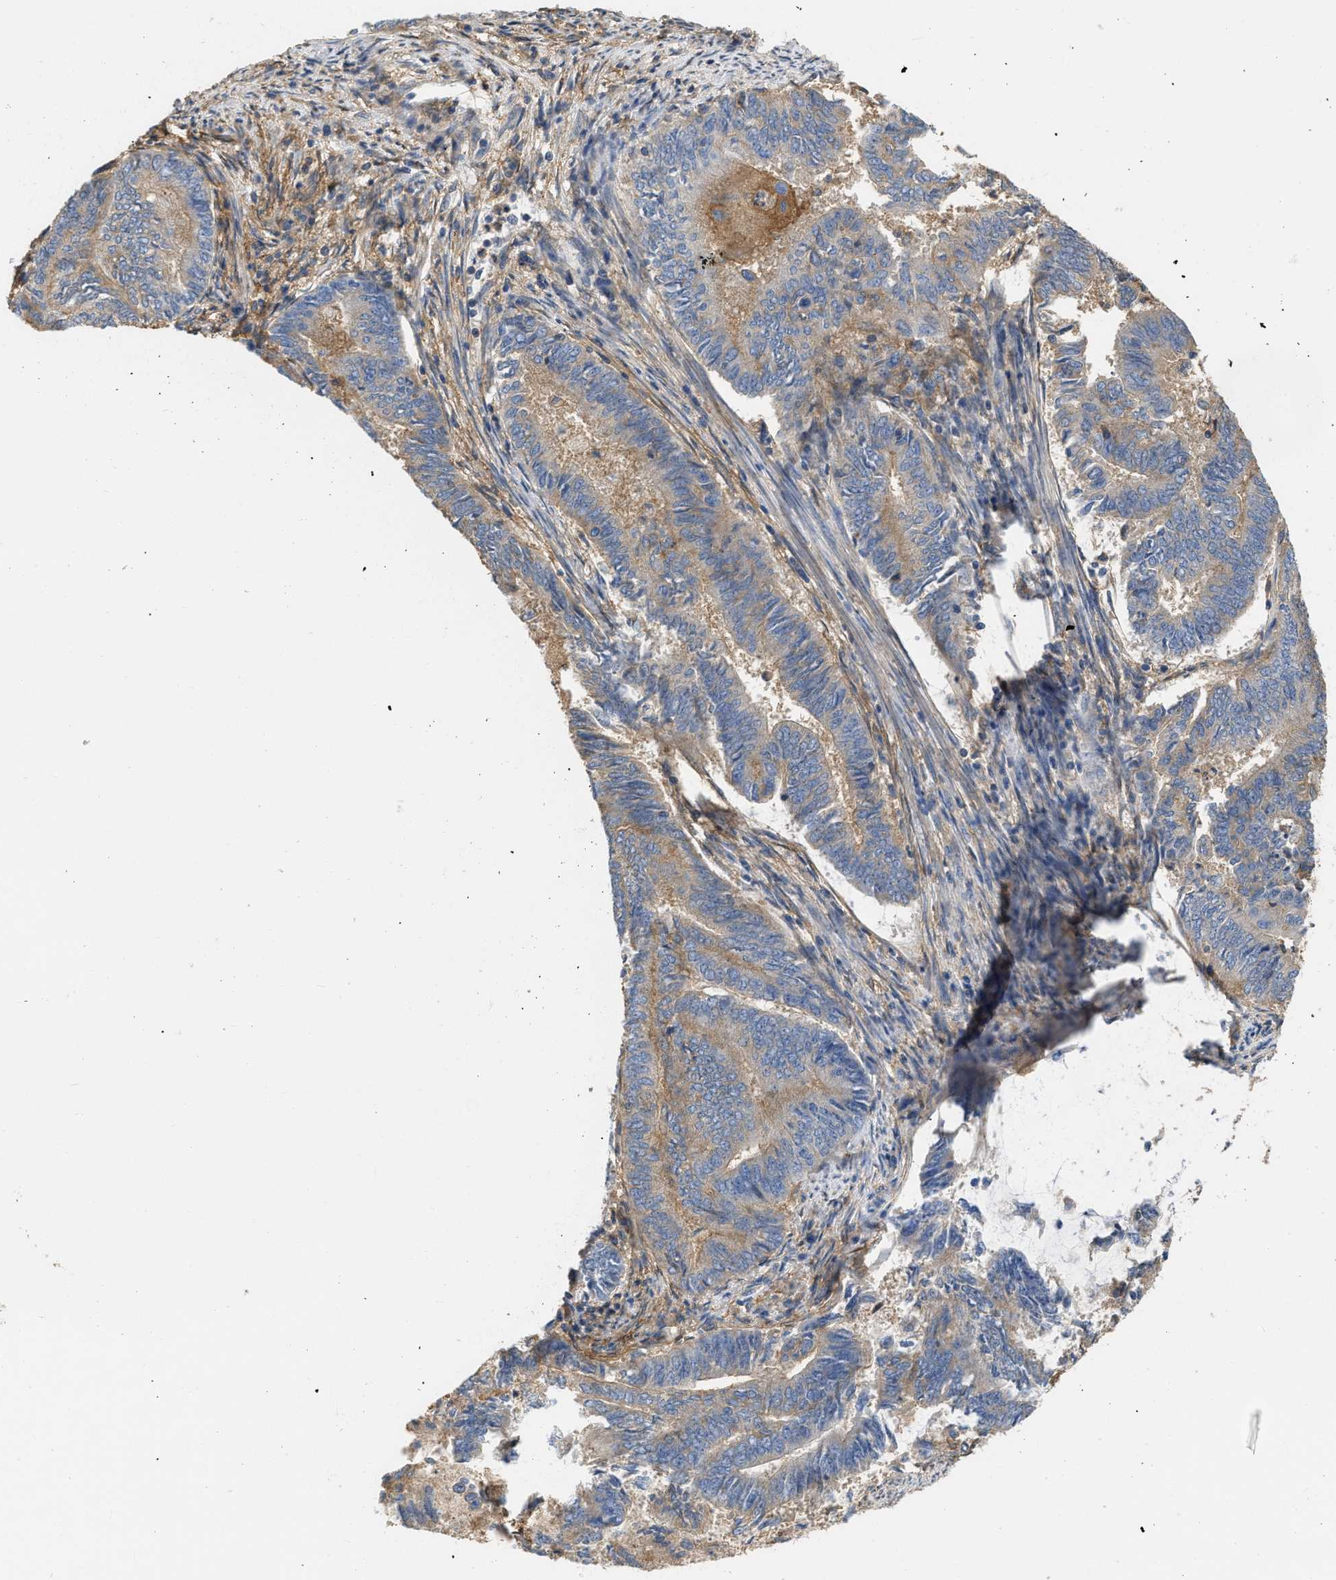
{"staining": {"intensity": "moderate", "quantity": "25%-75%", "location": "cytoplasmic/membranous"}, "tissue": "endometrial cancer", "cell_type": "Tumor cells", "image_type": "cancer", "snomed": [{"axis": "morphology", "description": "Adenocarcinoma, NOS"}, {"axis": "topography", "description": "Endometrium"}], "caption": "Immunohistochemical staining of human endometrial adenocarcinoma reveals medium levels of moderate cytoplasmic/membranous protein positivity in about 25%-75% of tumor cells. (DAB (3,3'-diaminobenzidine) = brown stain, brightfield microscopy at high magnification).", "gene": "GNB4", "patient": {"sex": "female", "age": 86}}